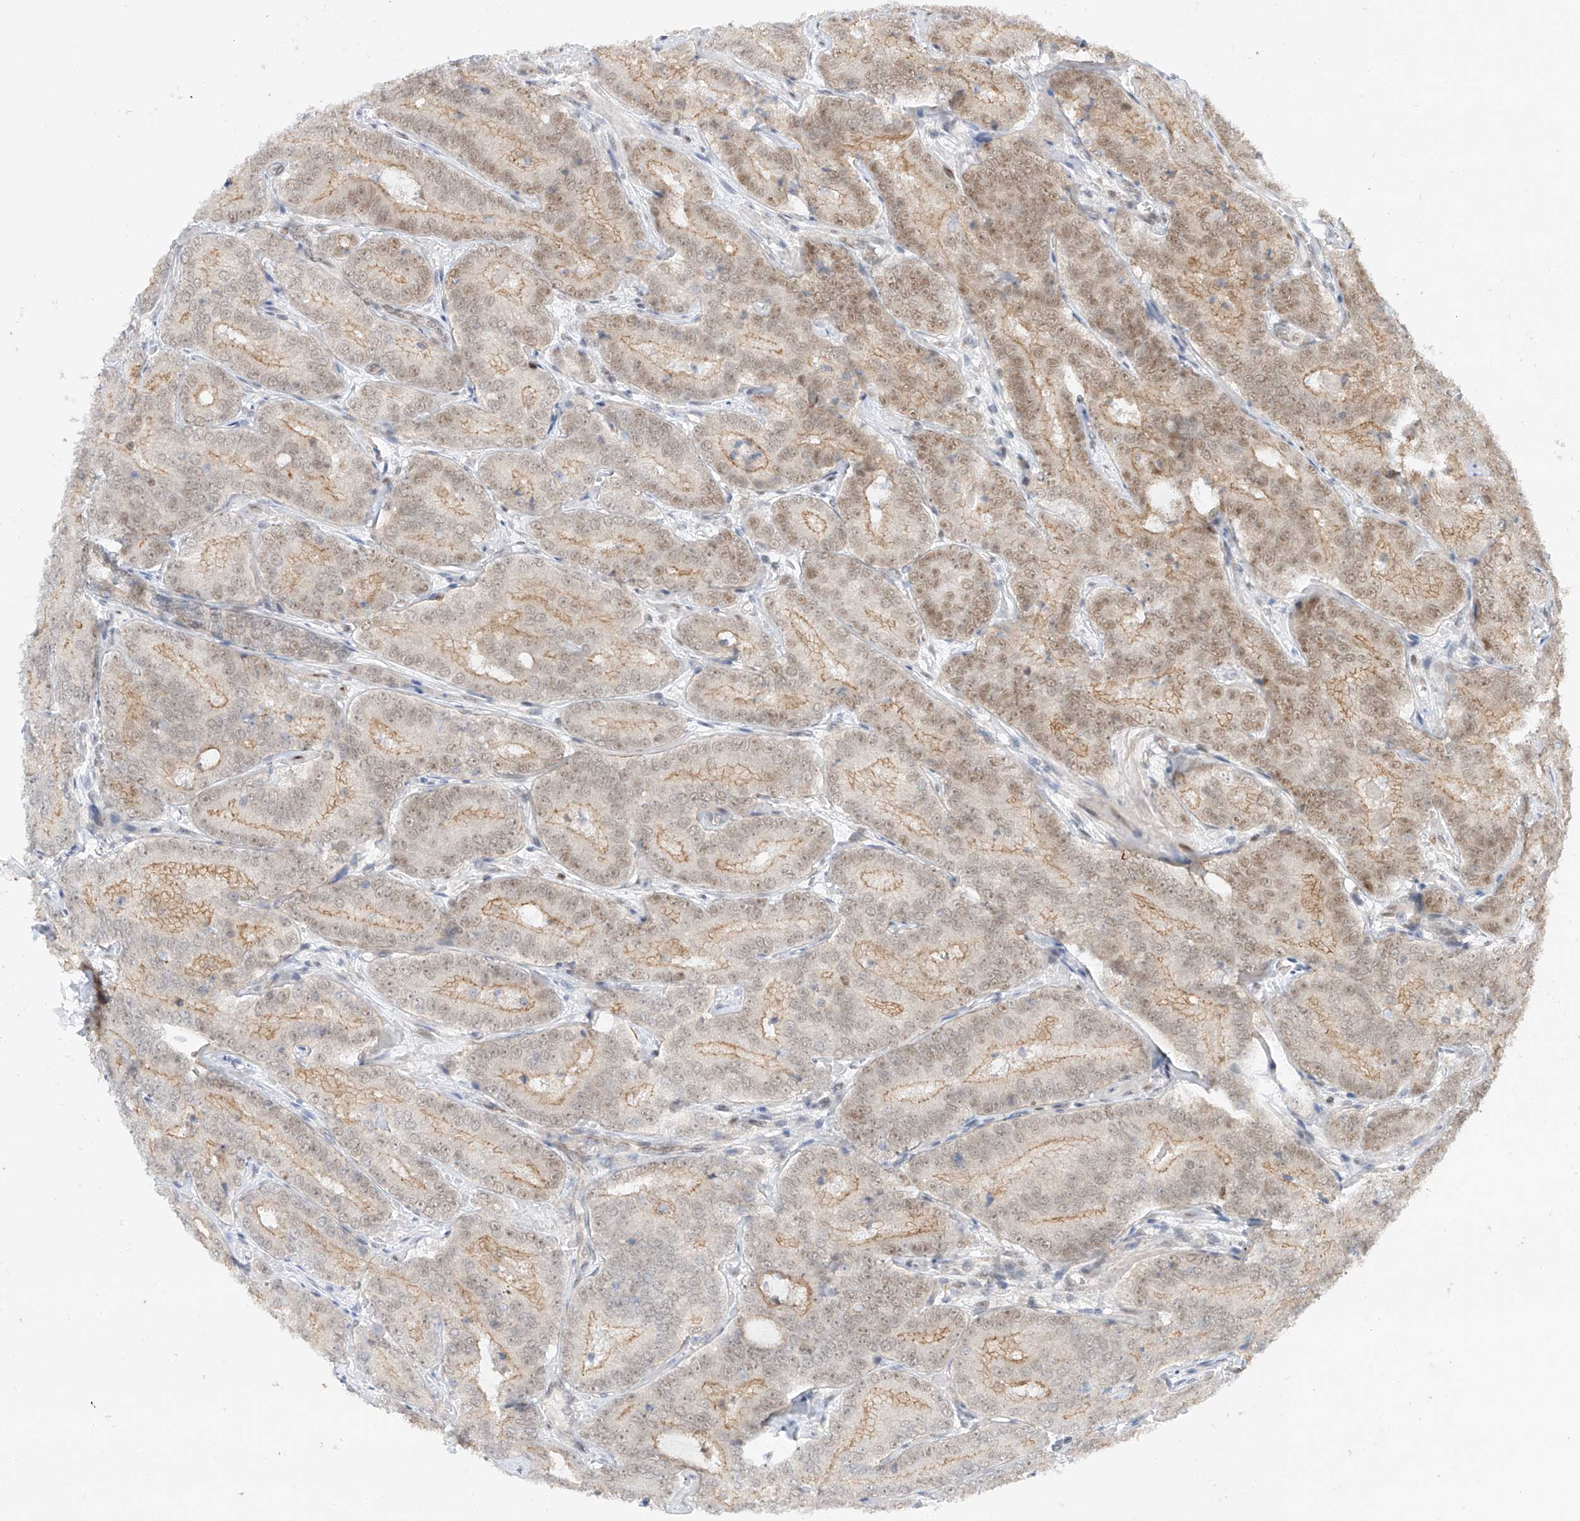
{"staining": {"intensity": "moderate", "quantity": "25%-75%", "location": "cytoplasmic/membranous,nuclear"}, "tissue": "prostate cancer", "cell_type": "Tumor cells", "image_type": "cancer", "snomed": [{"axis": "morphology", "description": "Adenocarcinoma, High grade"}, {"axis": "topography", "description": "Prostate"}], "caption": "This micrograph shows immunohistochemistry (IHC) staining of high-grade adenocarcinoma (prostate), with medium moderate cytoplasmic/membranous and nuclear expression in about 25%-75% of tumor cells.", "gene": "POGK", "patient": {"sex": "male", "age": 57}}